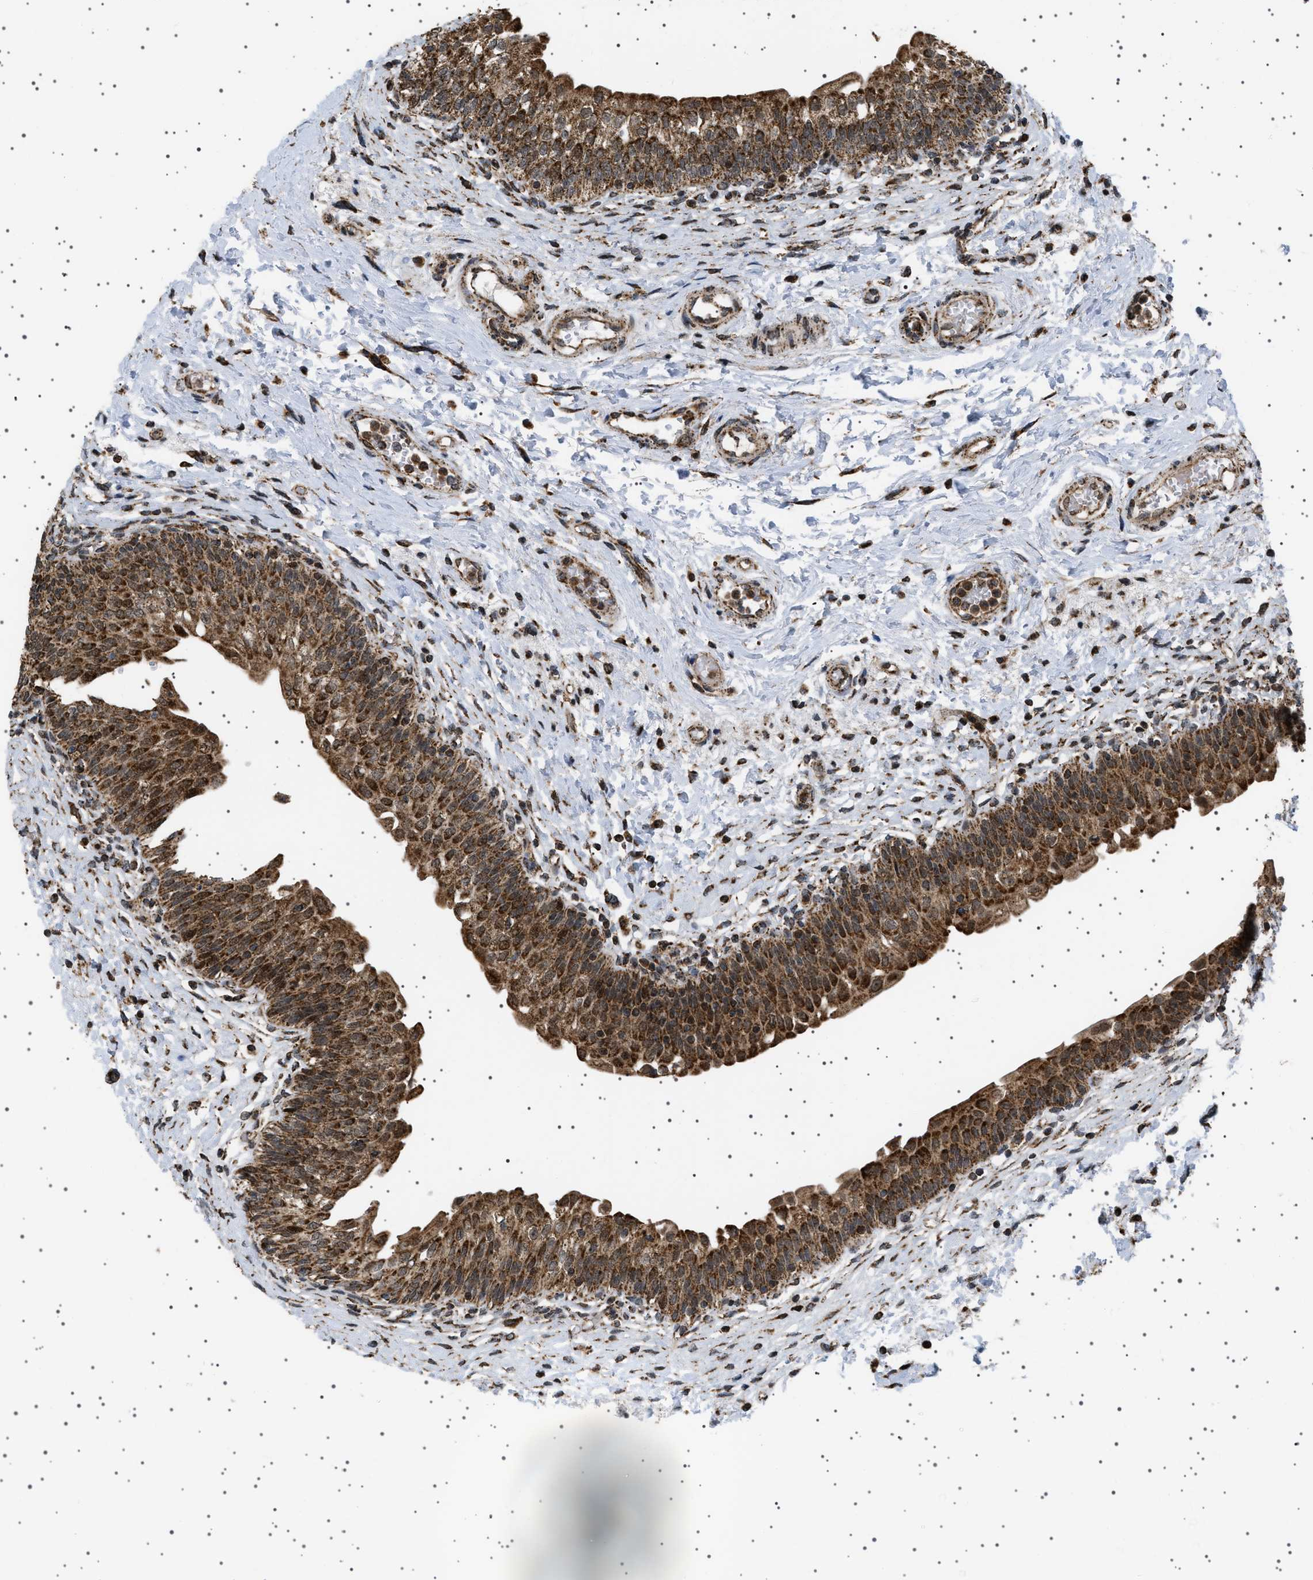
{"staining": {"intensity": "strong", "quantity": ">75%", "location": "cytoplasmic/membranous,nuclear"}, "tissue": "urinary bladder", "cell_type": "Urothelial cells", "image_type": "normal", "snomed": [{"axis": "morphology", "description": "Normal tissue, NOS"}, {"axis": "topography", "description": "Urinary bladder"}], "caption": "Immunohistochemical staining of normal human urinary bladder exhibits strong cytoplasmic/membranous,nuclear protein staining in about >75% of urothelial cells. The protein of interest is shown in brown color, while the nuclei are stained blue.", "gene": "MELK", "patient": {"sex": "male", "age": 55}}